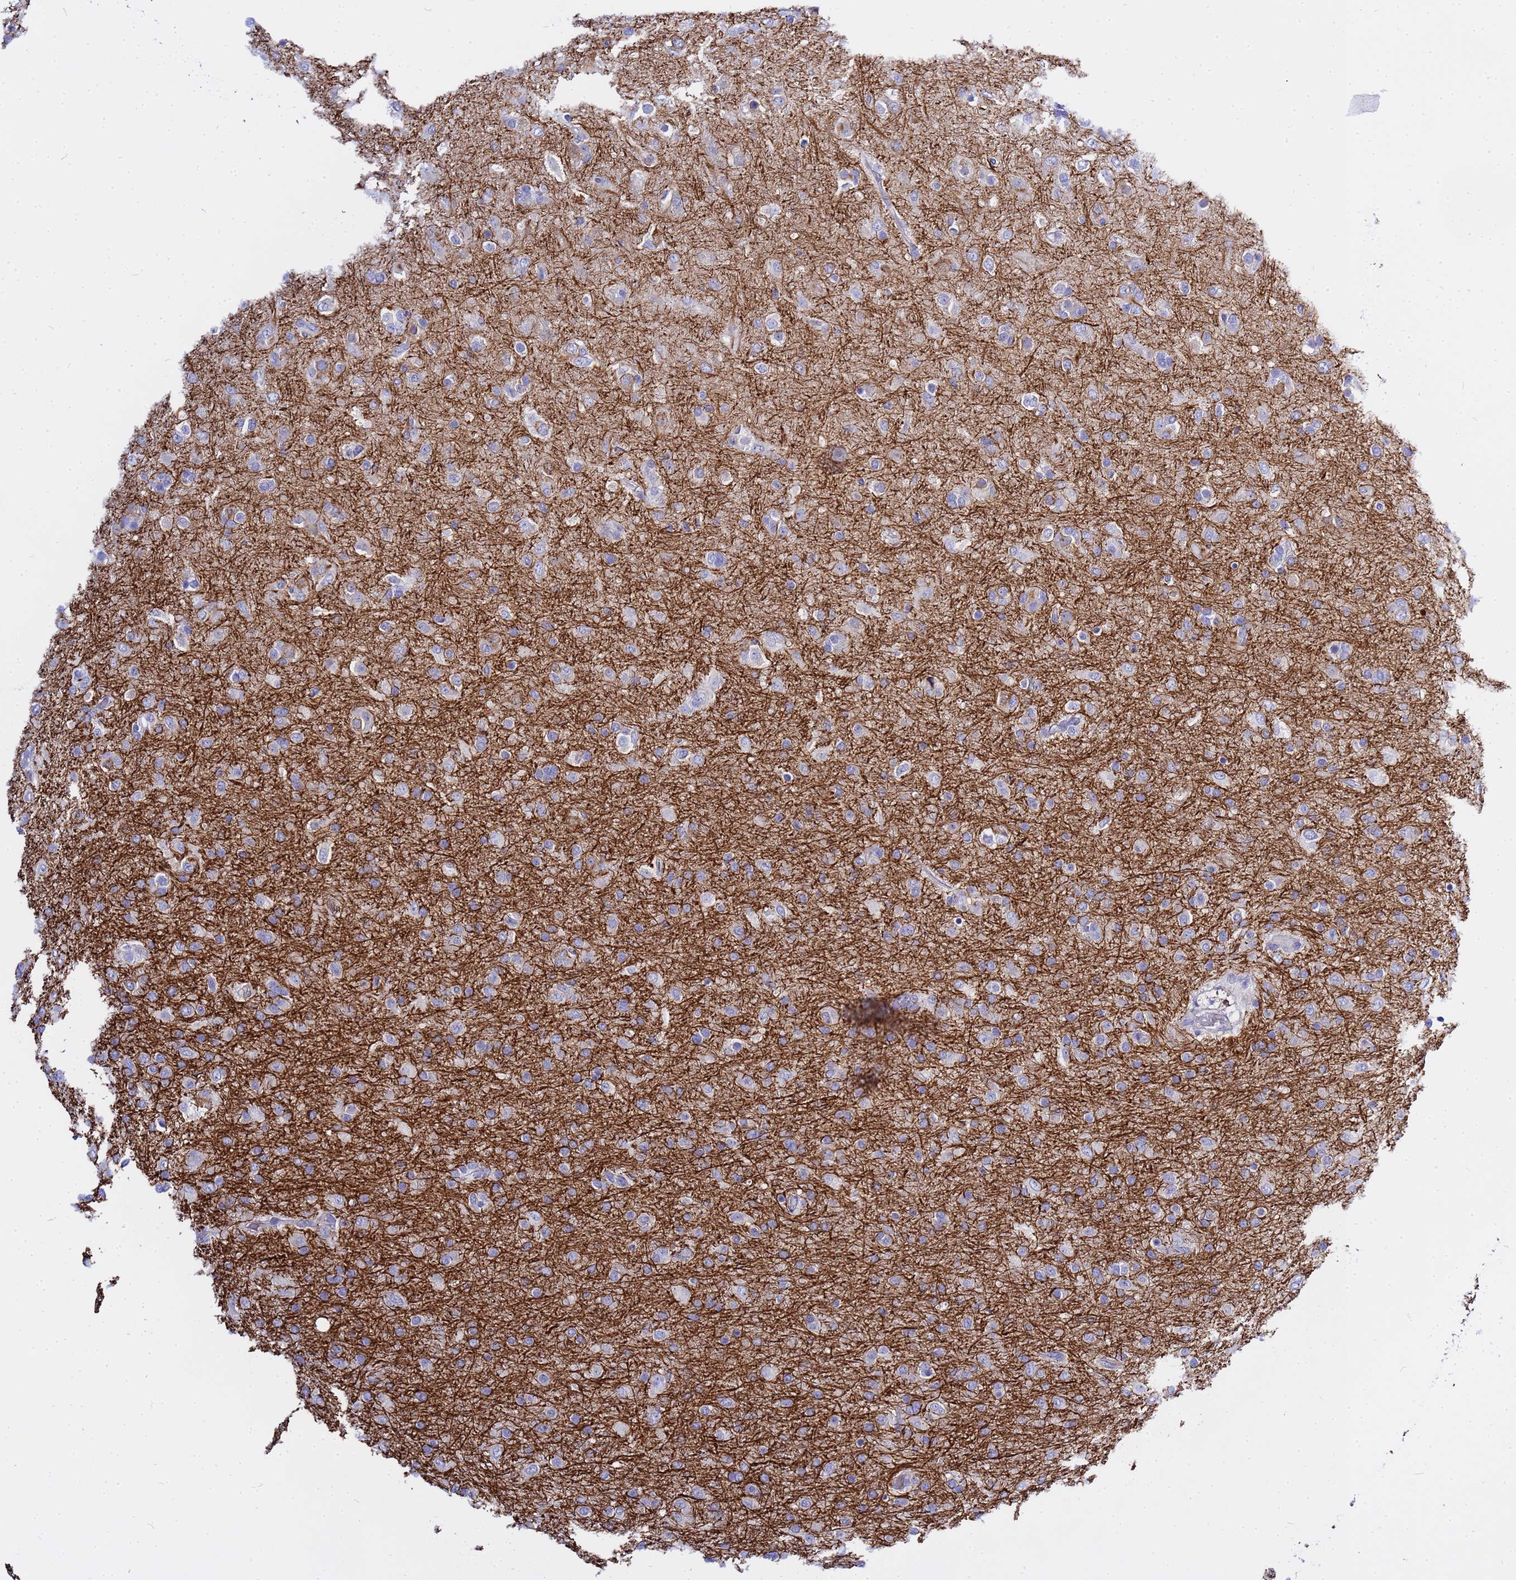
{"staining": {"intensity": "negative", "quantity": "none", "location": "none"}, "tissue": "glioma", "cell_type": "Tumor cells", "image_type": "cancer", "snomed": [{"axis": "morphology", "description": "Glioma, malignant, Low grade"}, {"axis": "topography", "description": "Brain"}], "caption": "This is a image of immunohistochemistry staining of glioma, which shows no staining in tumor cells. (DAB immunohistochemistry (IHC), high magnification).", "gene": "USP18", "patient": {"sex": "male", "age": 65}}